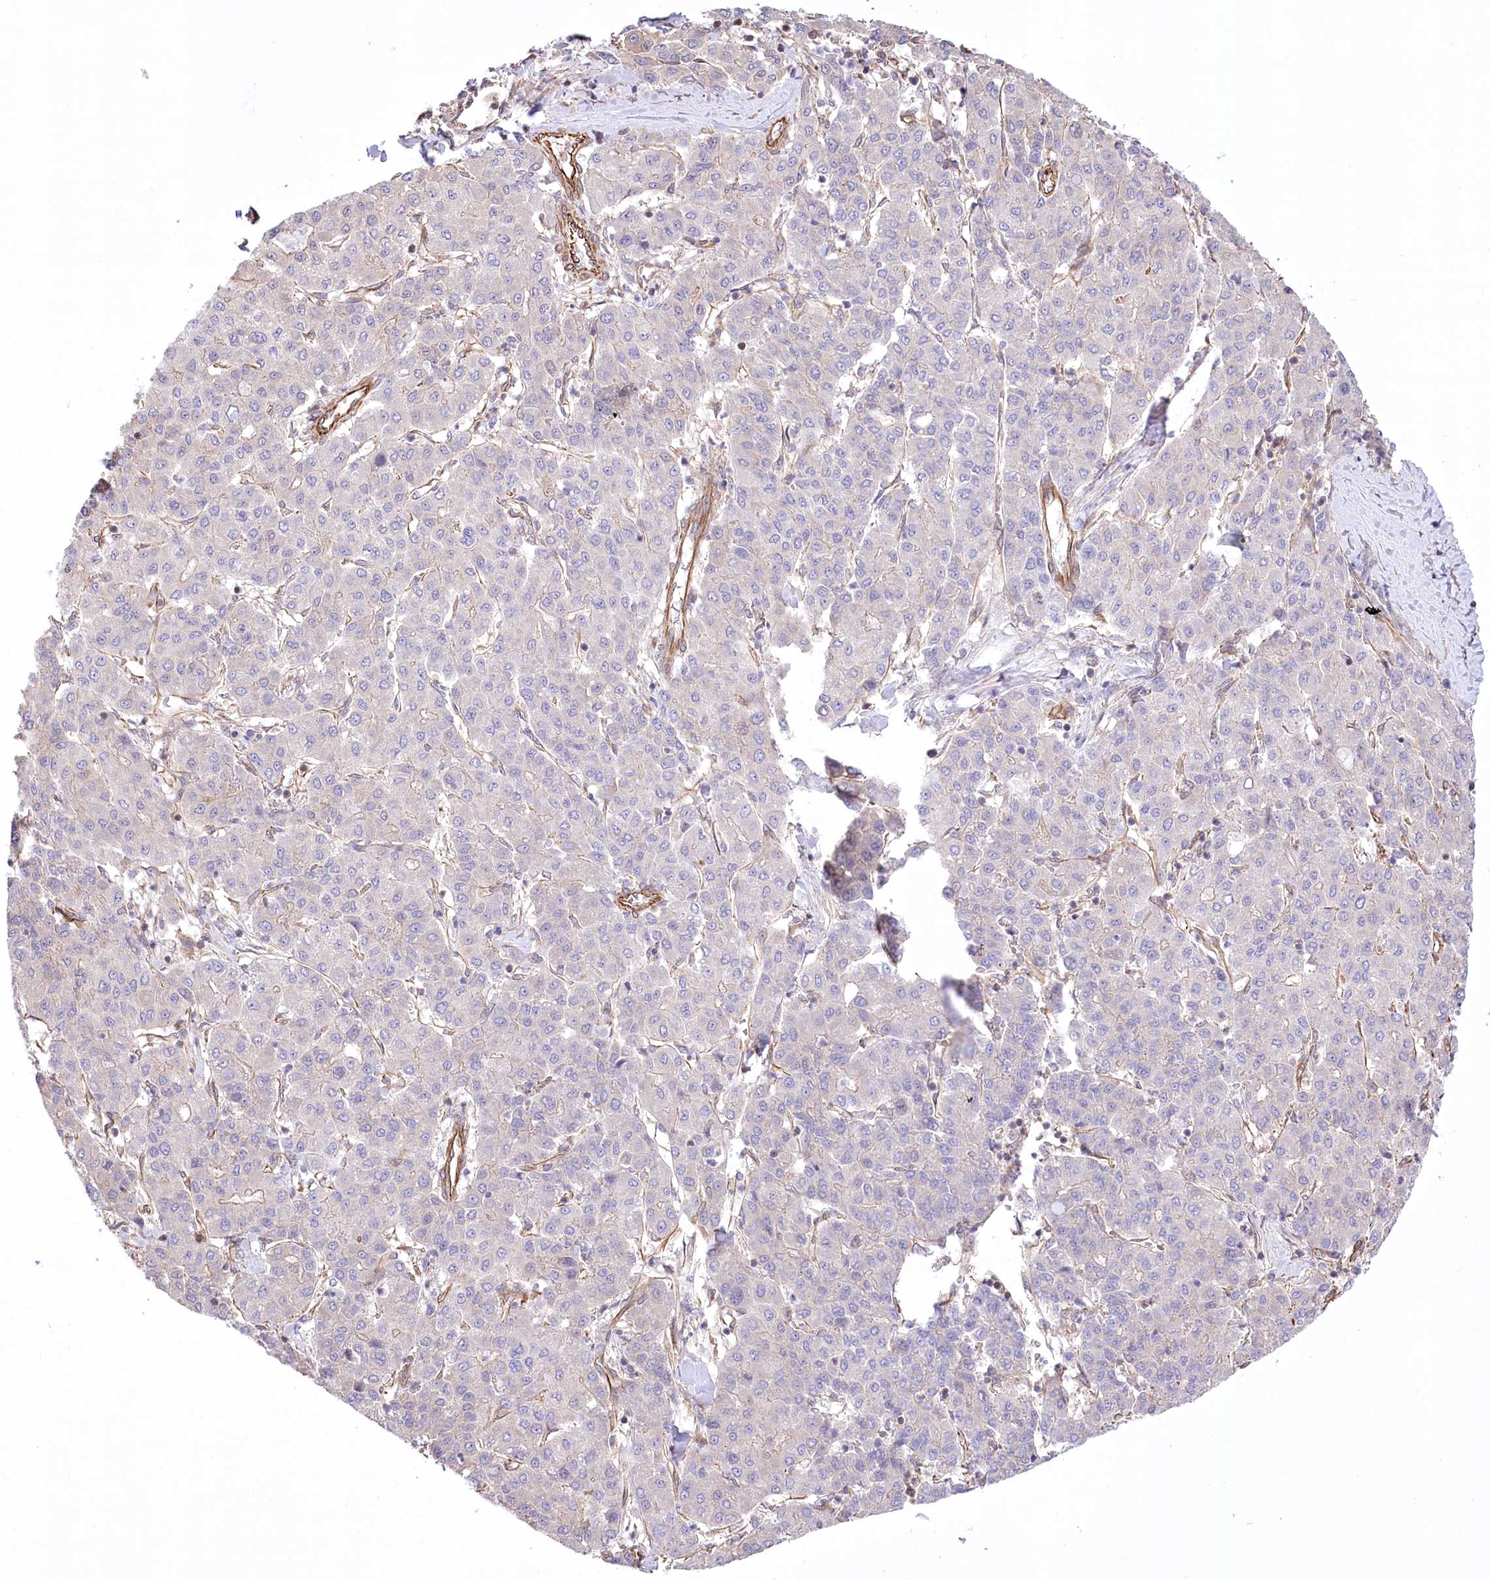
{"staining": {"intensity": "negative", "quantity": "none", "location": "none"}, "tissue": "liver cancer", "cell_type": "Tumor cells", "image_type": "cancer", "snomed": [{"axis": "morphology", "description": "Carcinoma, Hepatocellular, NOS"}, {"axis": "topography", "description": "Liver"}], "caption": "This is a histopathology image of immunohistochemistry (IHC) staining of liver cancer, which shows no staining in tumor cells. (DAB IHC visualized using brightfield microscopy, high magnification).", "gene": "TTC1", "patient": {"sex": "male", "age": 65}}